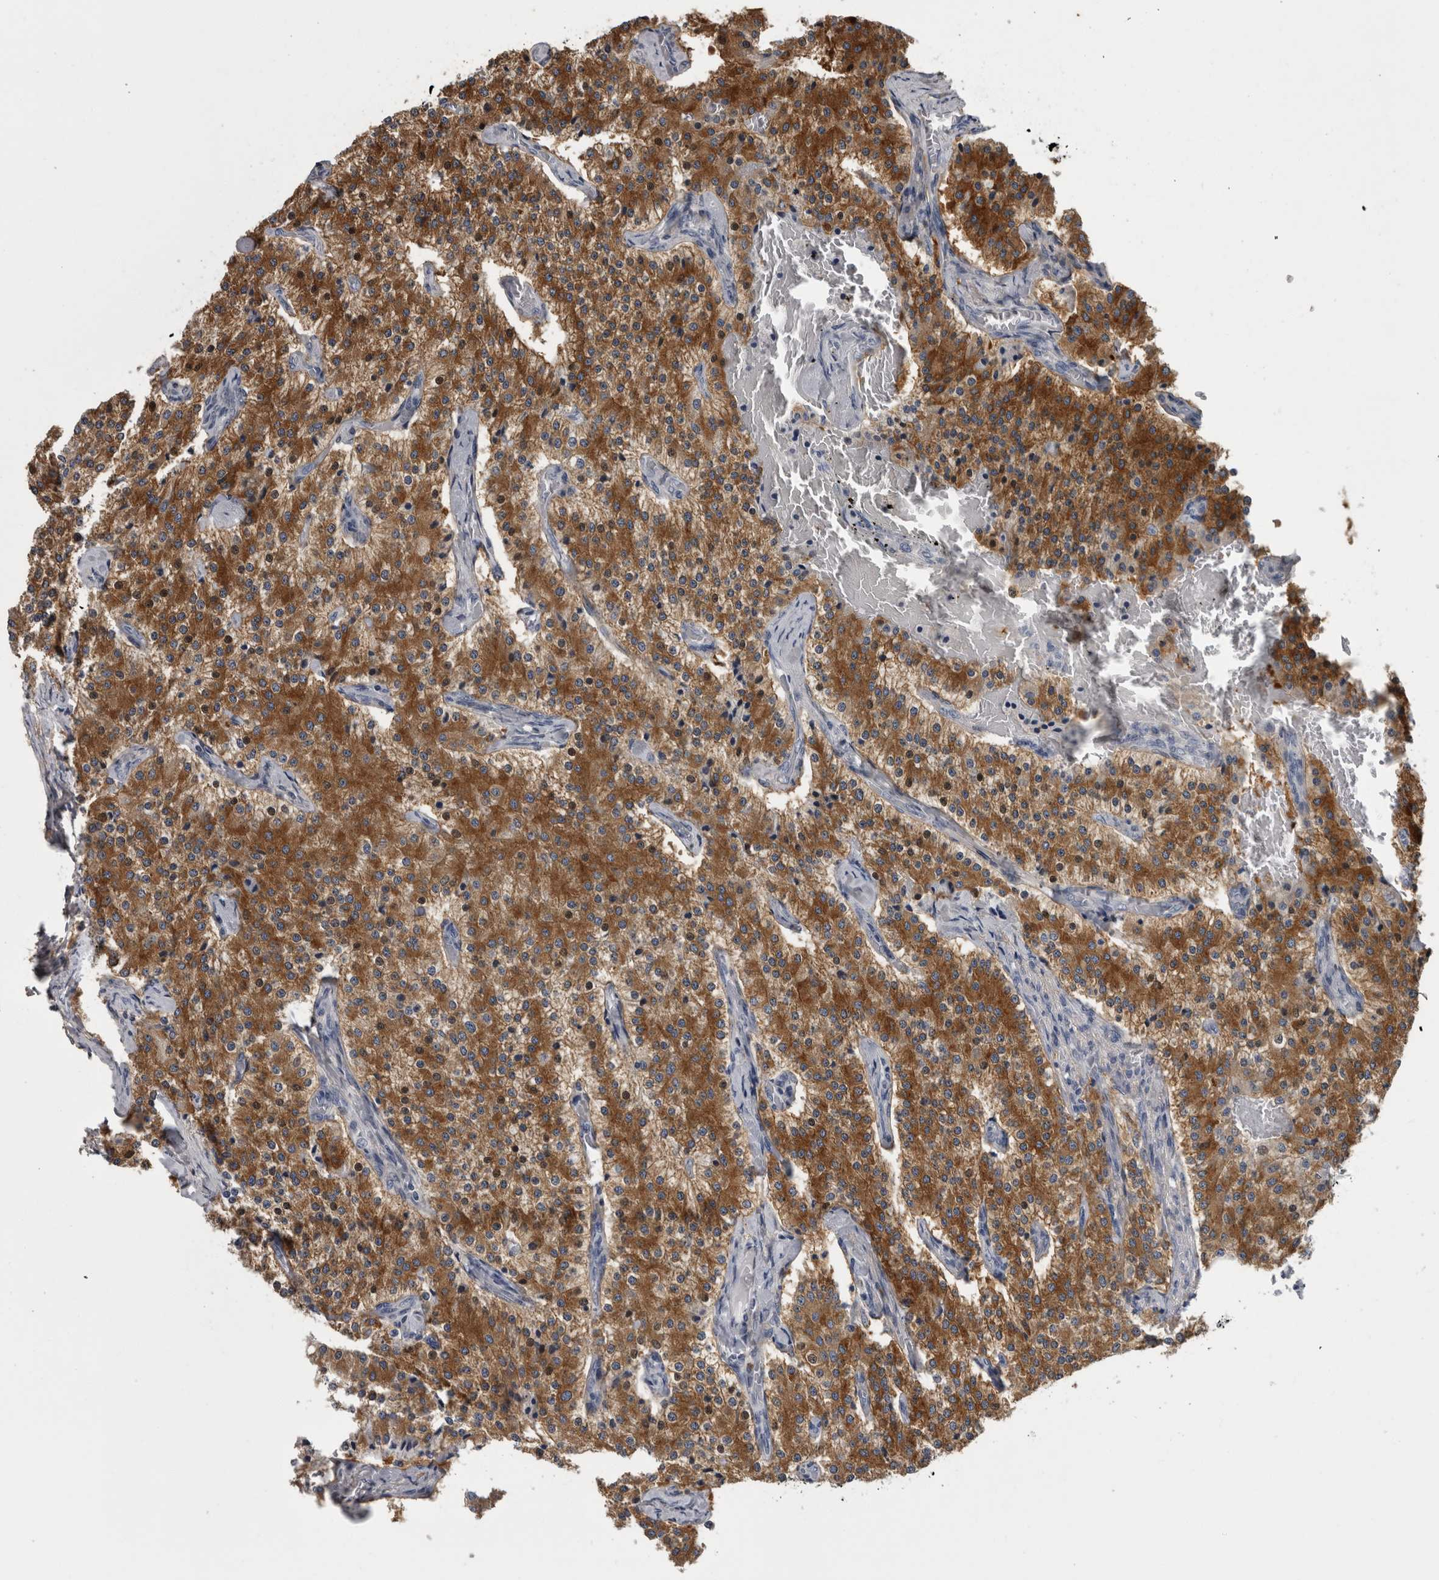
{"staining": {"intensity": "strong", "quantity": ">75%", "location": "cytoplasmic/membranous"}, "tissue": "carcinoid", "cell_type": "Tumor cells", "image_type": "cancer", "snomed": [{"axis": "morphology", "description": "Carcinoid, malignant, NOS"}, {"axis": "topography", "description": "Colon"}], "caption": "Protein expression analysis of human carcinoid (malignant) reveals strong cytoplasmic/membranous staining in about >75% of tumor cells.", "gene": "EFEMP2", "patient": {"sex": "female", "age": 52}}